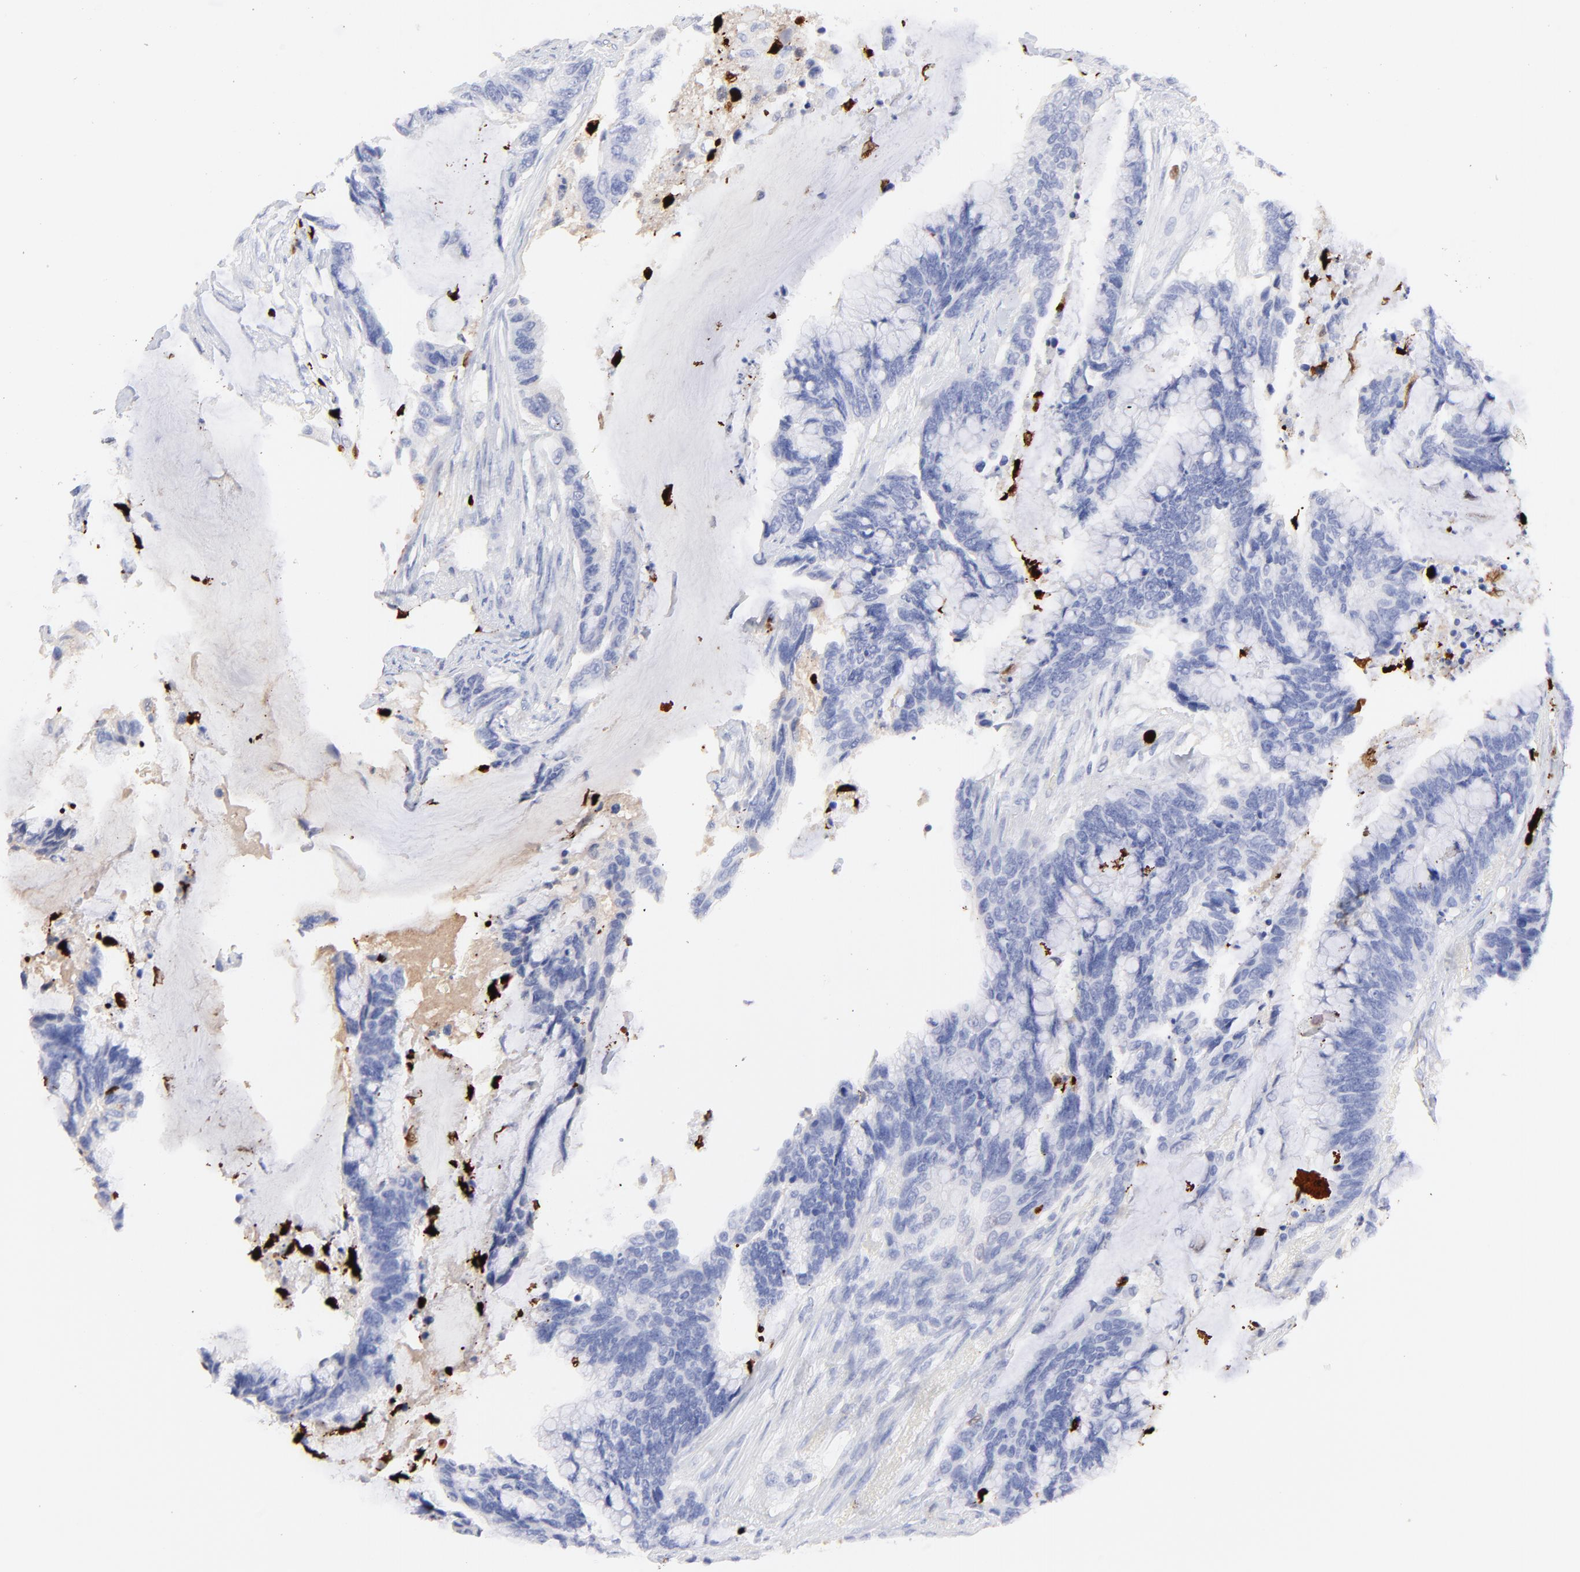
{"staining": {"intensity": "negative", "quantity": "none", "location": "none"}, "tissue": "colorectal cancer", "cell_type": "Tumor cells", "image_type": "cancer", "snomed": [{"axis": "morphology", "description": "Adenocarcinoma, NOS"}, {"axis": "topography", "description": "Rectum"}], "caption": "Tumor cells are negative for brown protein staining in colorectal adenocarcinoma.", "gene": "S100A12", "patient": {"sex": "female", "age": 59}}